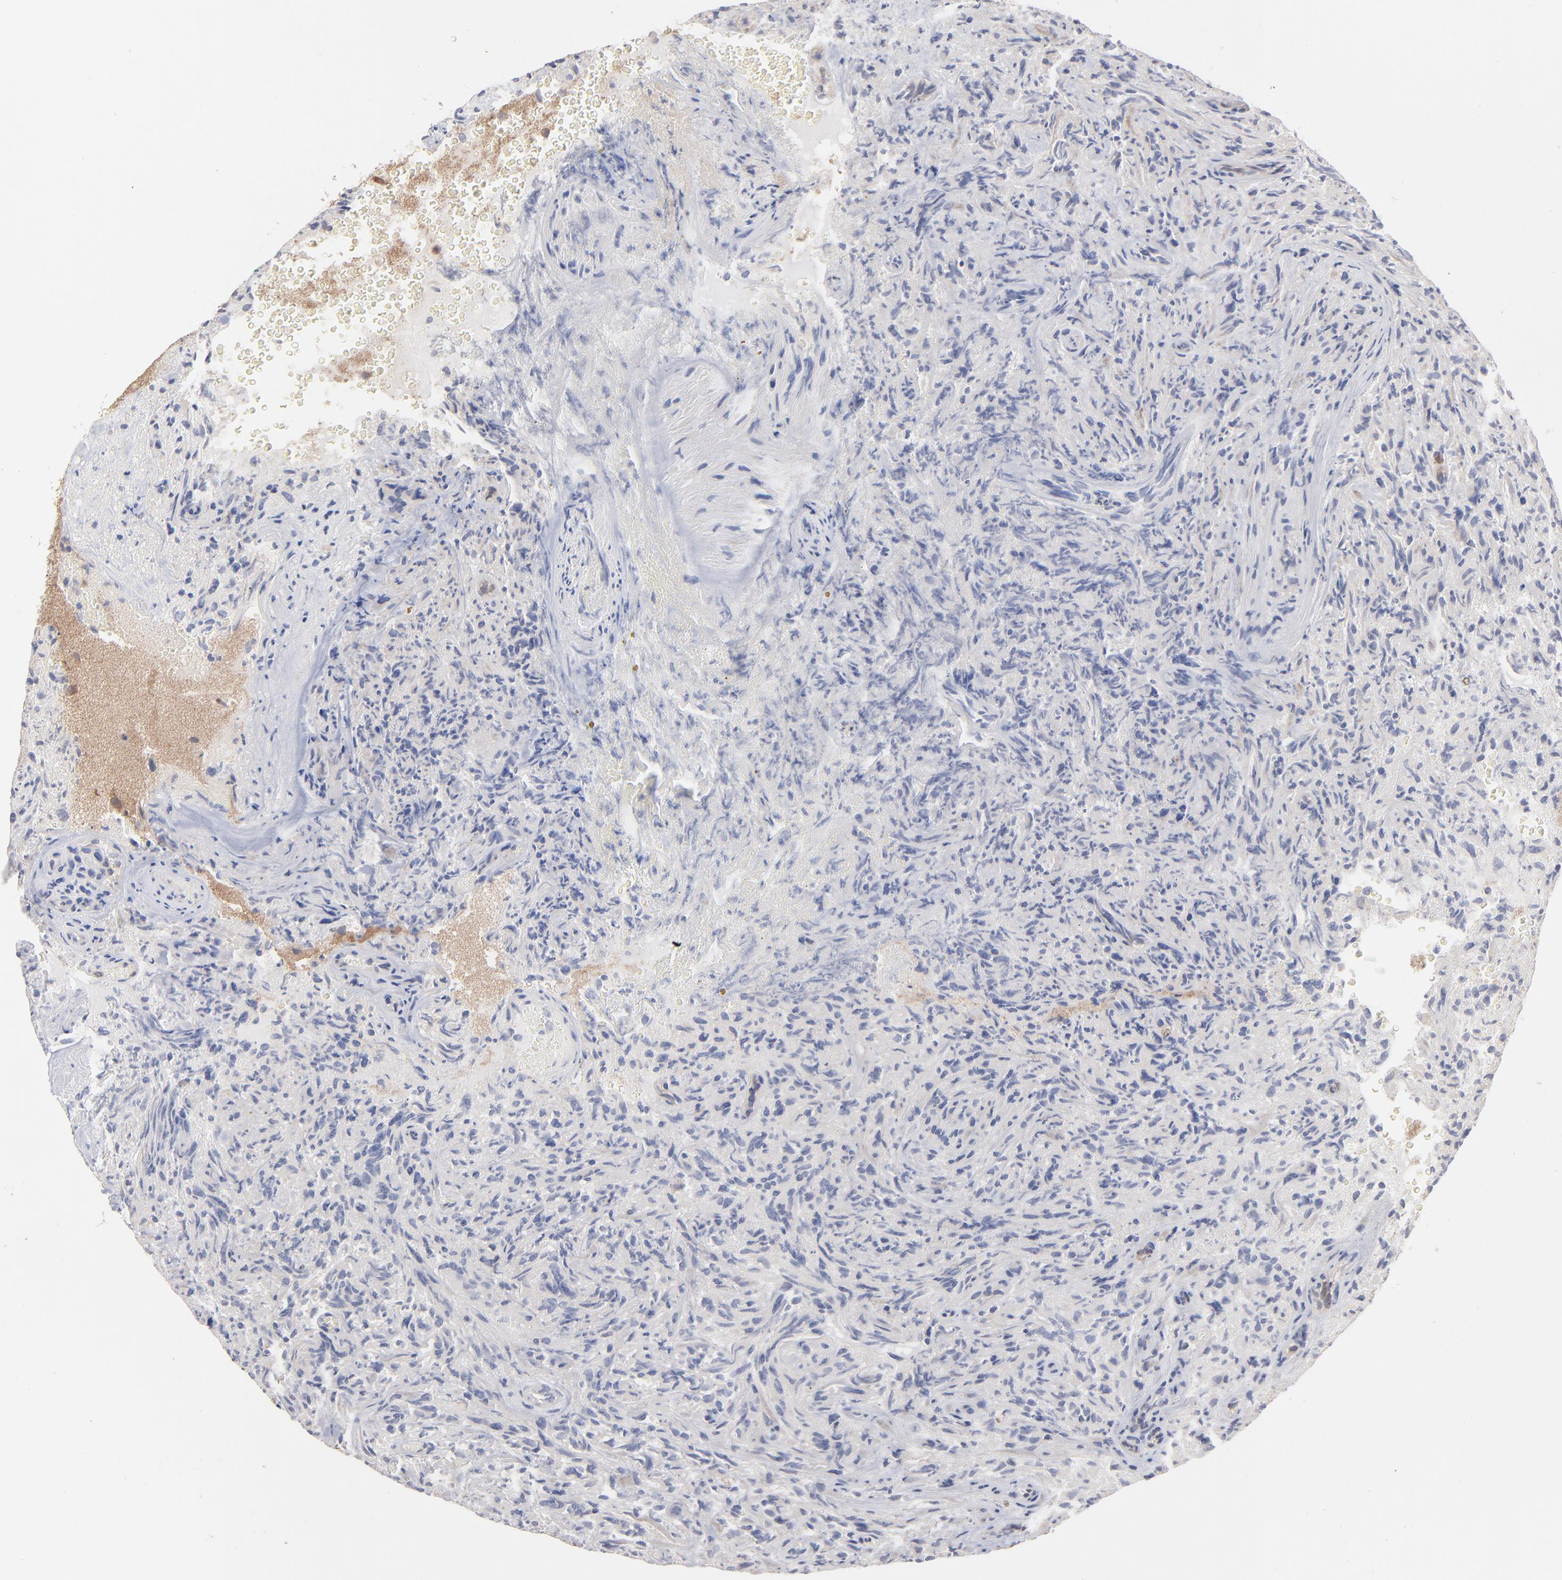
{"staining": {"intensity": "moderate", "quantity": ">75%", "location": "cytoplasmic/membranous"}, "tissue": "glioma", "cell_type": "Tumor cells", "image_type": "cancer", "snomed": [{"axis": "morphology", "description": "Normal tissue, NOS"}, {"axis": "morphology", "description": "Glioma, malignant, High grade"}, {"axis": "topography", "description": "Cerebral cortex"}], "caption": "Glioma stained with DAB immunohistochemistry (IHC) exhibits medium levels of moderate cytoplasmic/membranous staining in about >75% of tumor cells.", "gene": "IVNS1ABP", "patient": {"sex": "male", "age": 75}}